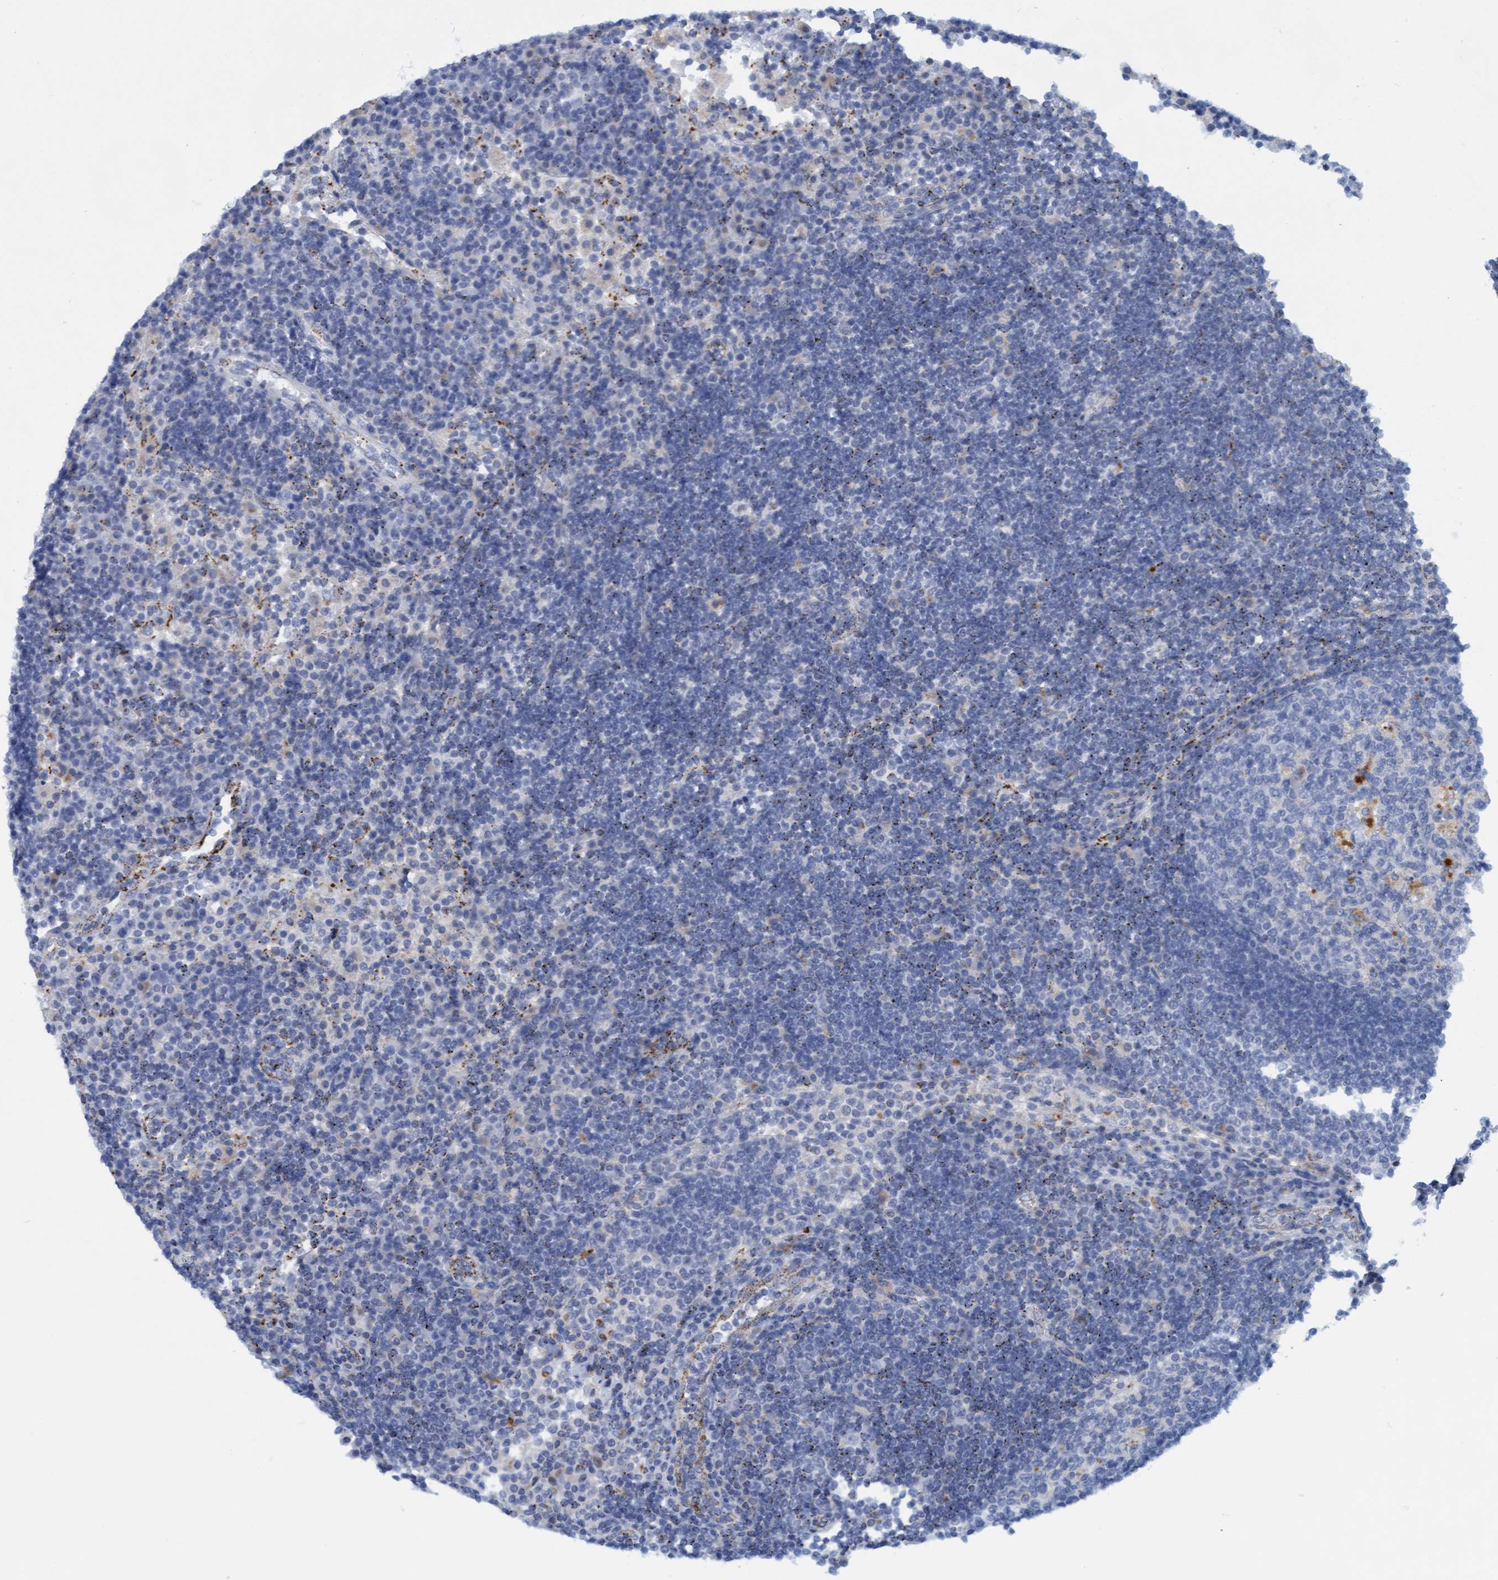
{"staining": {"intensity": "moderate", "quantity": "<25%", "location": "cytoplasmic/membranous"}, "tissue": "lymph node", "cell_type": "Germinal center cells", "image_type": "normal", "snomed": [{"axis": "morphology", "description": "Normal tissue, NOS"}, {"axis": "topography", "description": "Lymph node"}], "caption": "Immunohistochemical staining of unremarkable human lymph node demonstrates <25% levels of moderate cytoplasmic/membranous protein positivity in approximately <25% of germinal center cells. (Stains: DAB in brown, nuclei in blue, Microscopy: brightfield microscopy at high magnification).", "gene": "SGSH", "patient": {"sex": "female", "age": 53}}